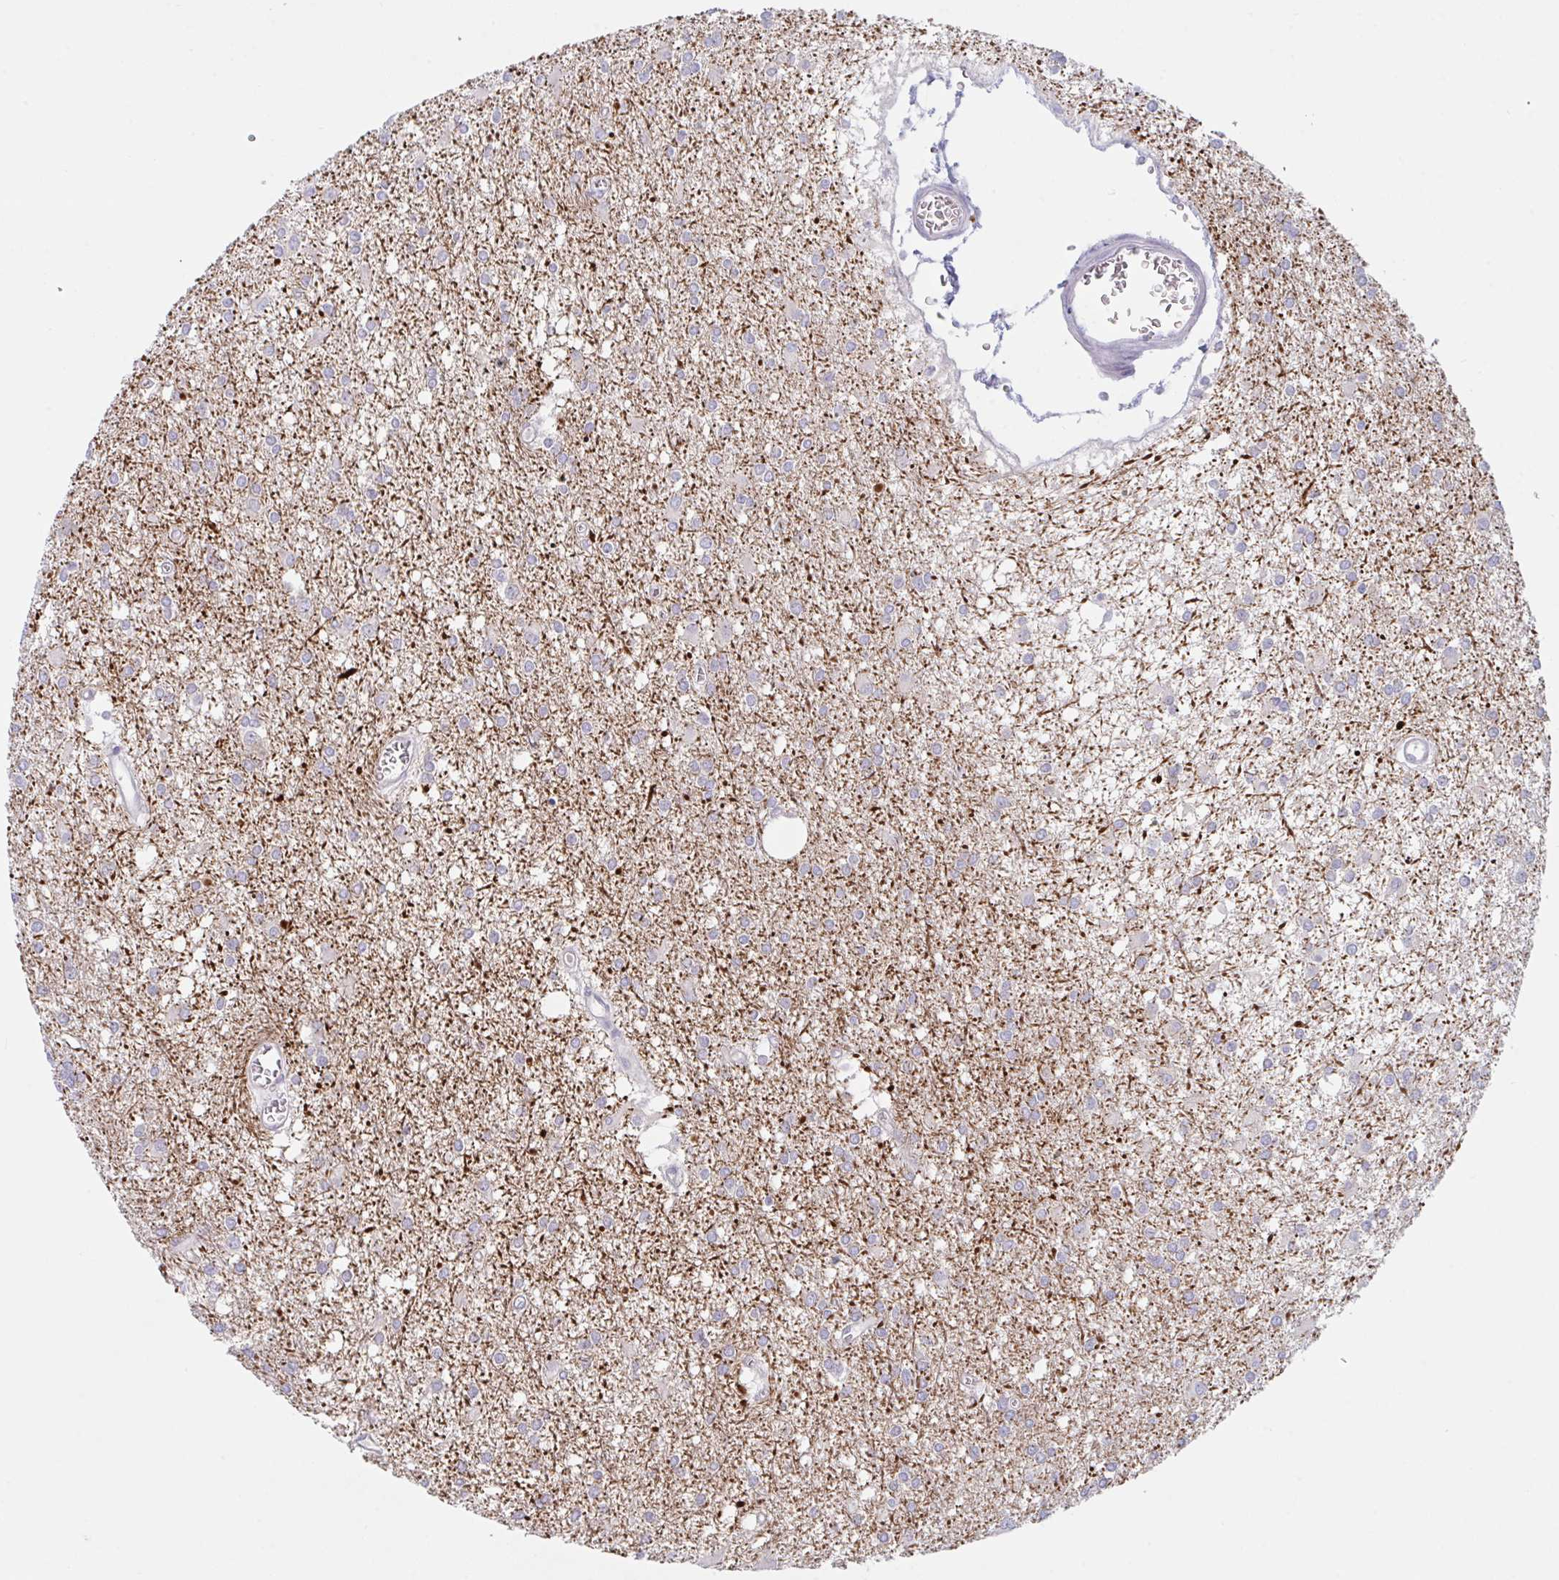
{"staining": {"intensity": "negative", "quantity": "none", "location": "none"}, "tissue": "glioma", "cell_type": "Tumor cells", "image_type": "cancer", "snomed": [{"axis": "morphology", "description": "Glioma, malignant, High grade"}, {"axis": "topography", "description": "Brain"}], "caption": "IHC photomicrograph of human glioma stained for a protein (brown), which reveals no positivity in tumor cells. (DAB immunohistochemistry (IHC) visualized using brightfield microscopy, high magnification).", "gene": "NAA30", "patient": {"sex": "male", "age": 48}}